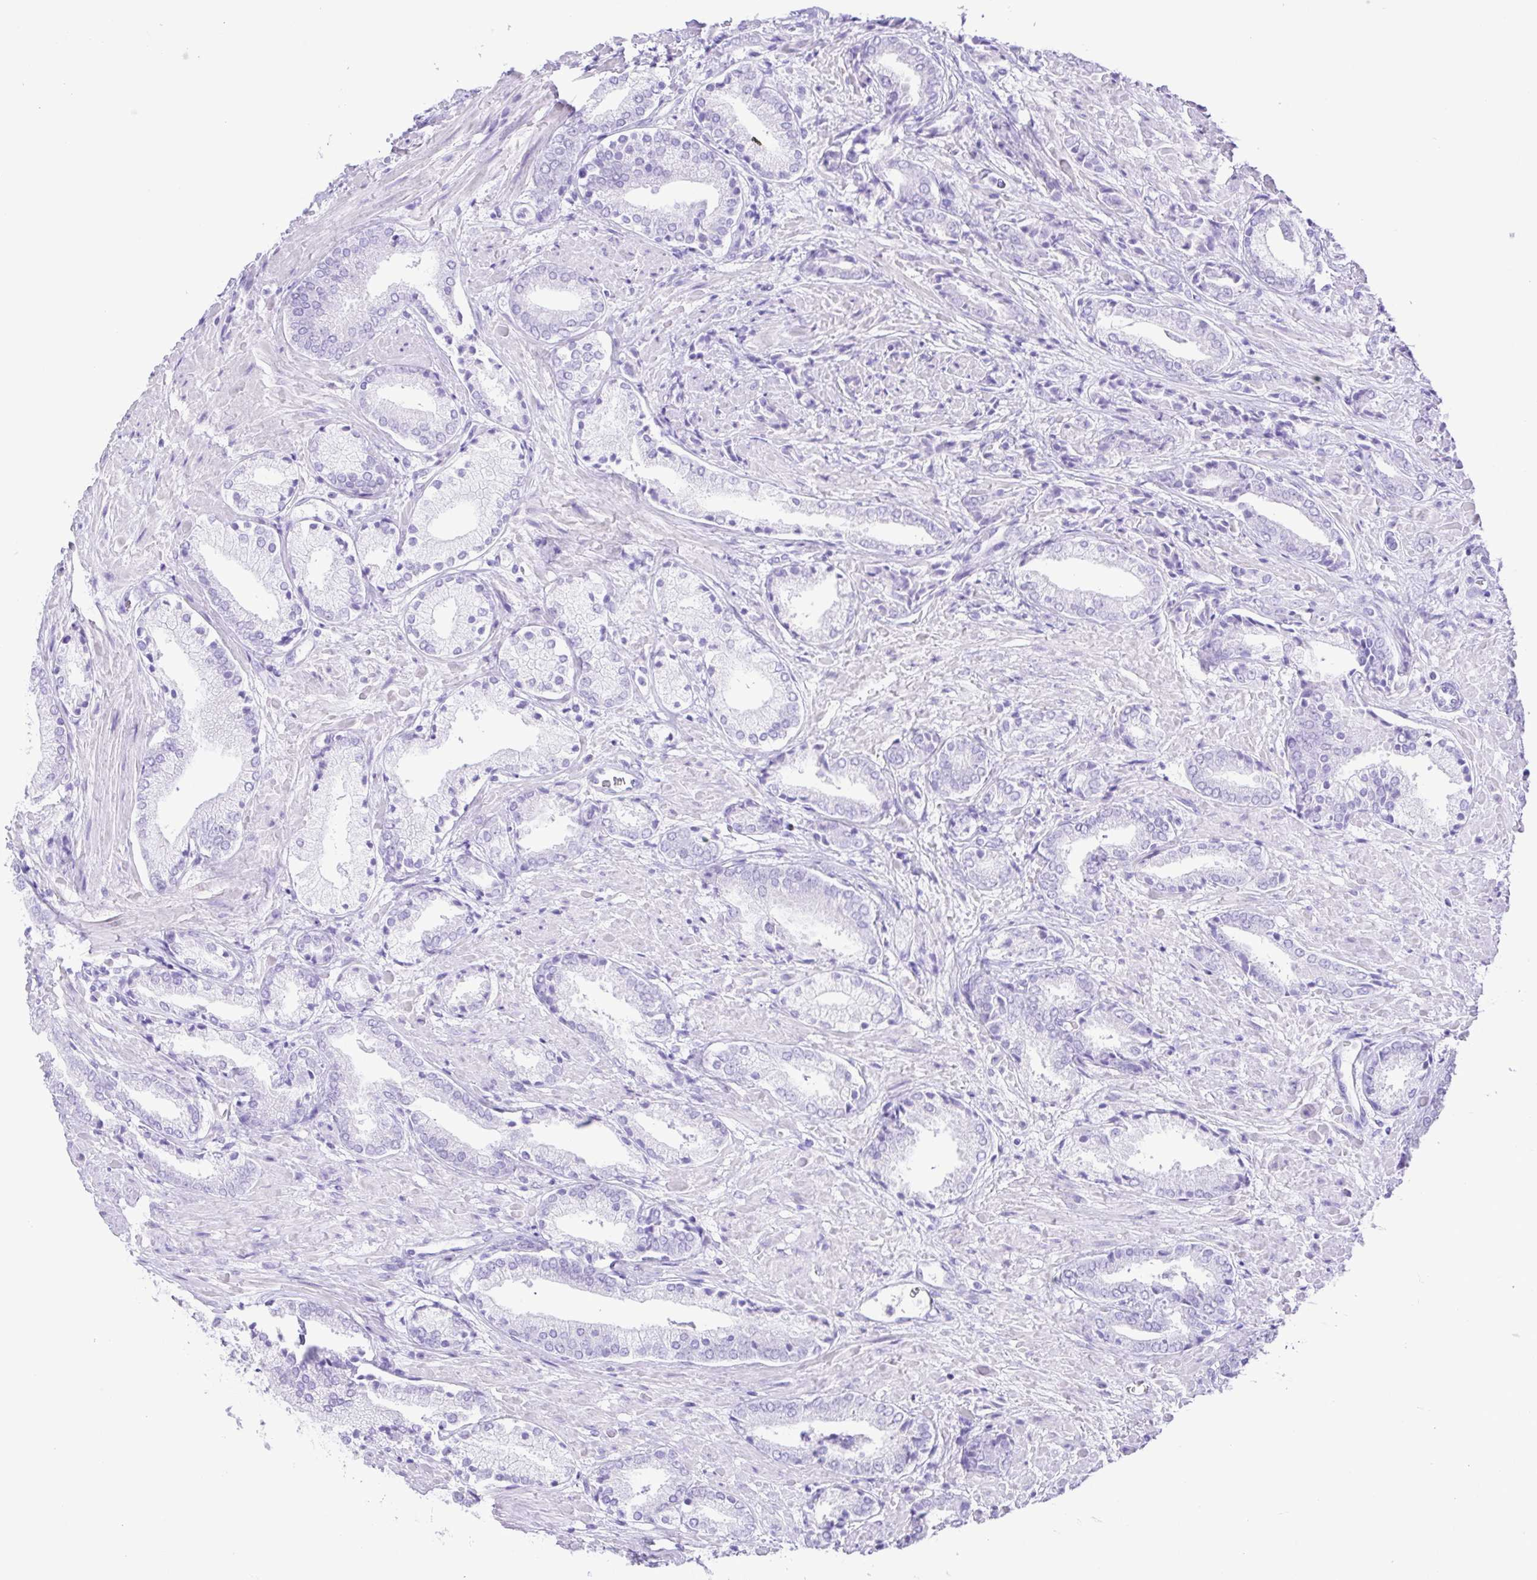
{"staining": {"intensity": "negative", "quantity": "none", "location": "none"}, "tissue": "prostate cancer", "cell_type": "Tumor cells", "image_type": "cancer", "snomed": [{"axis": "morphology", "description": "Adenocarcinoma, High grade"}, {"axis": "topography", "description": "Prostate"}], "caption": "The histopathology image exhibits no significant staining in tumor cells of prostate cancer (adenocarcinoma (high-grade)). (DAB immunohistochemistry, high magnification).", "gene": "CASP14", "patient": {"sex": "male", "age": 56}}